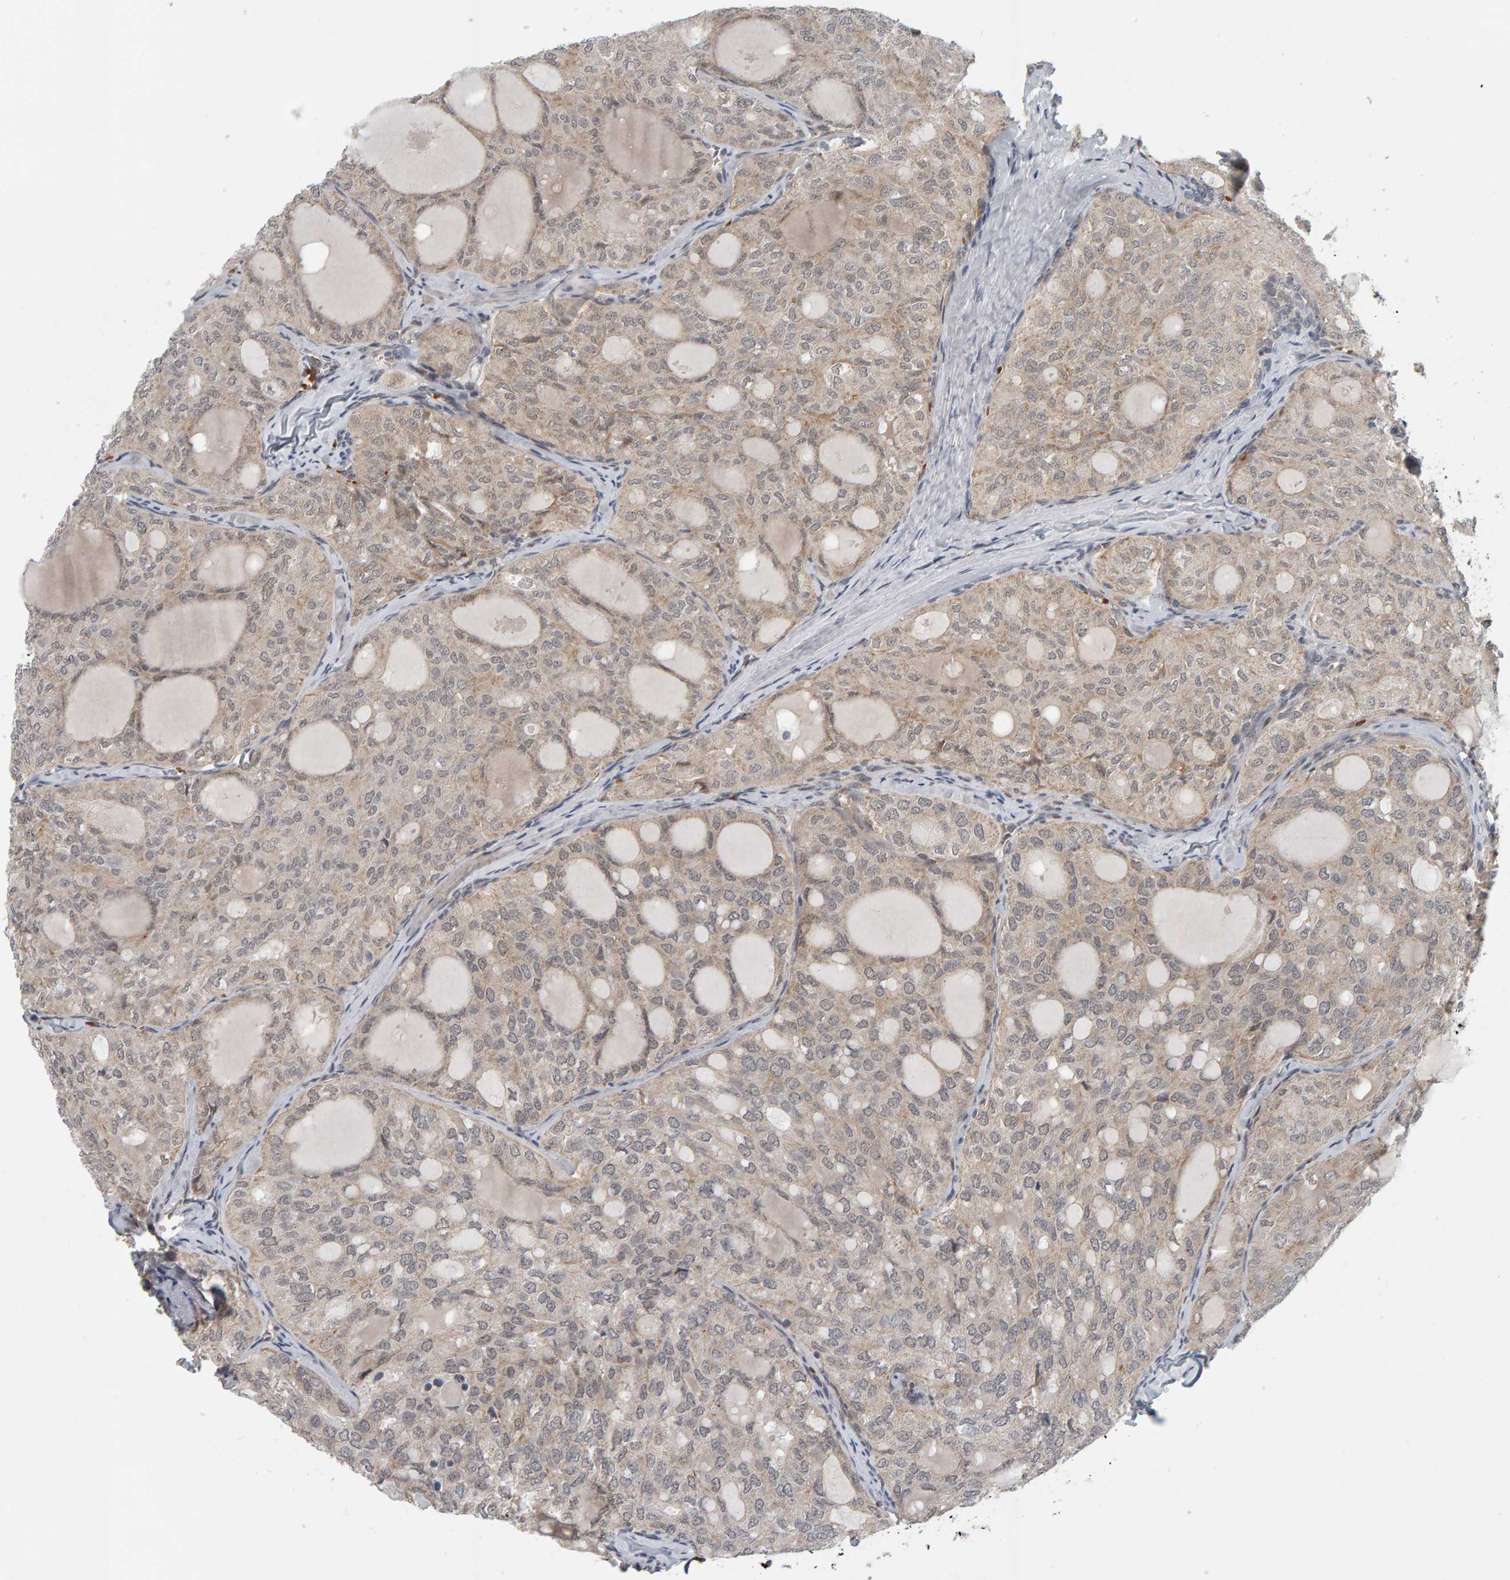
{"staining": {"intensity": "weak", "quantity": ">75%", "location": "cytoplasmic/membranous,nuclear"}, "tissue": "thyroid cancer", "cell_type": "Tumor cells", "image_type": "cancer", "snomed": [{"axis": "morphology", "description": "Follicular adenoma carcinoma, NOS"}, {"axis": "topography", "description": "Thyroid gland"}], "caption": "This is a photomicrograph of immunohistochemistry (IHC) staining of thyroid cancer (follicular adenoma carcinoma), which shows weak expression in the cytoplasmic/membranous and nuclear of tumor cells.", "gene": "DAP3", "patient": {"sex": "male", "age": 75}}